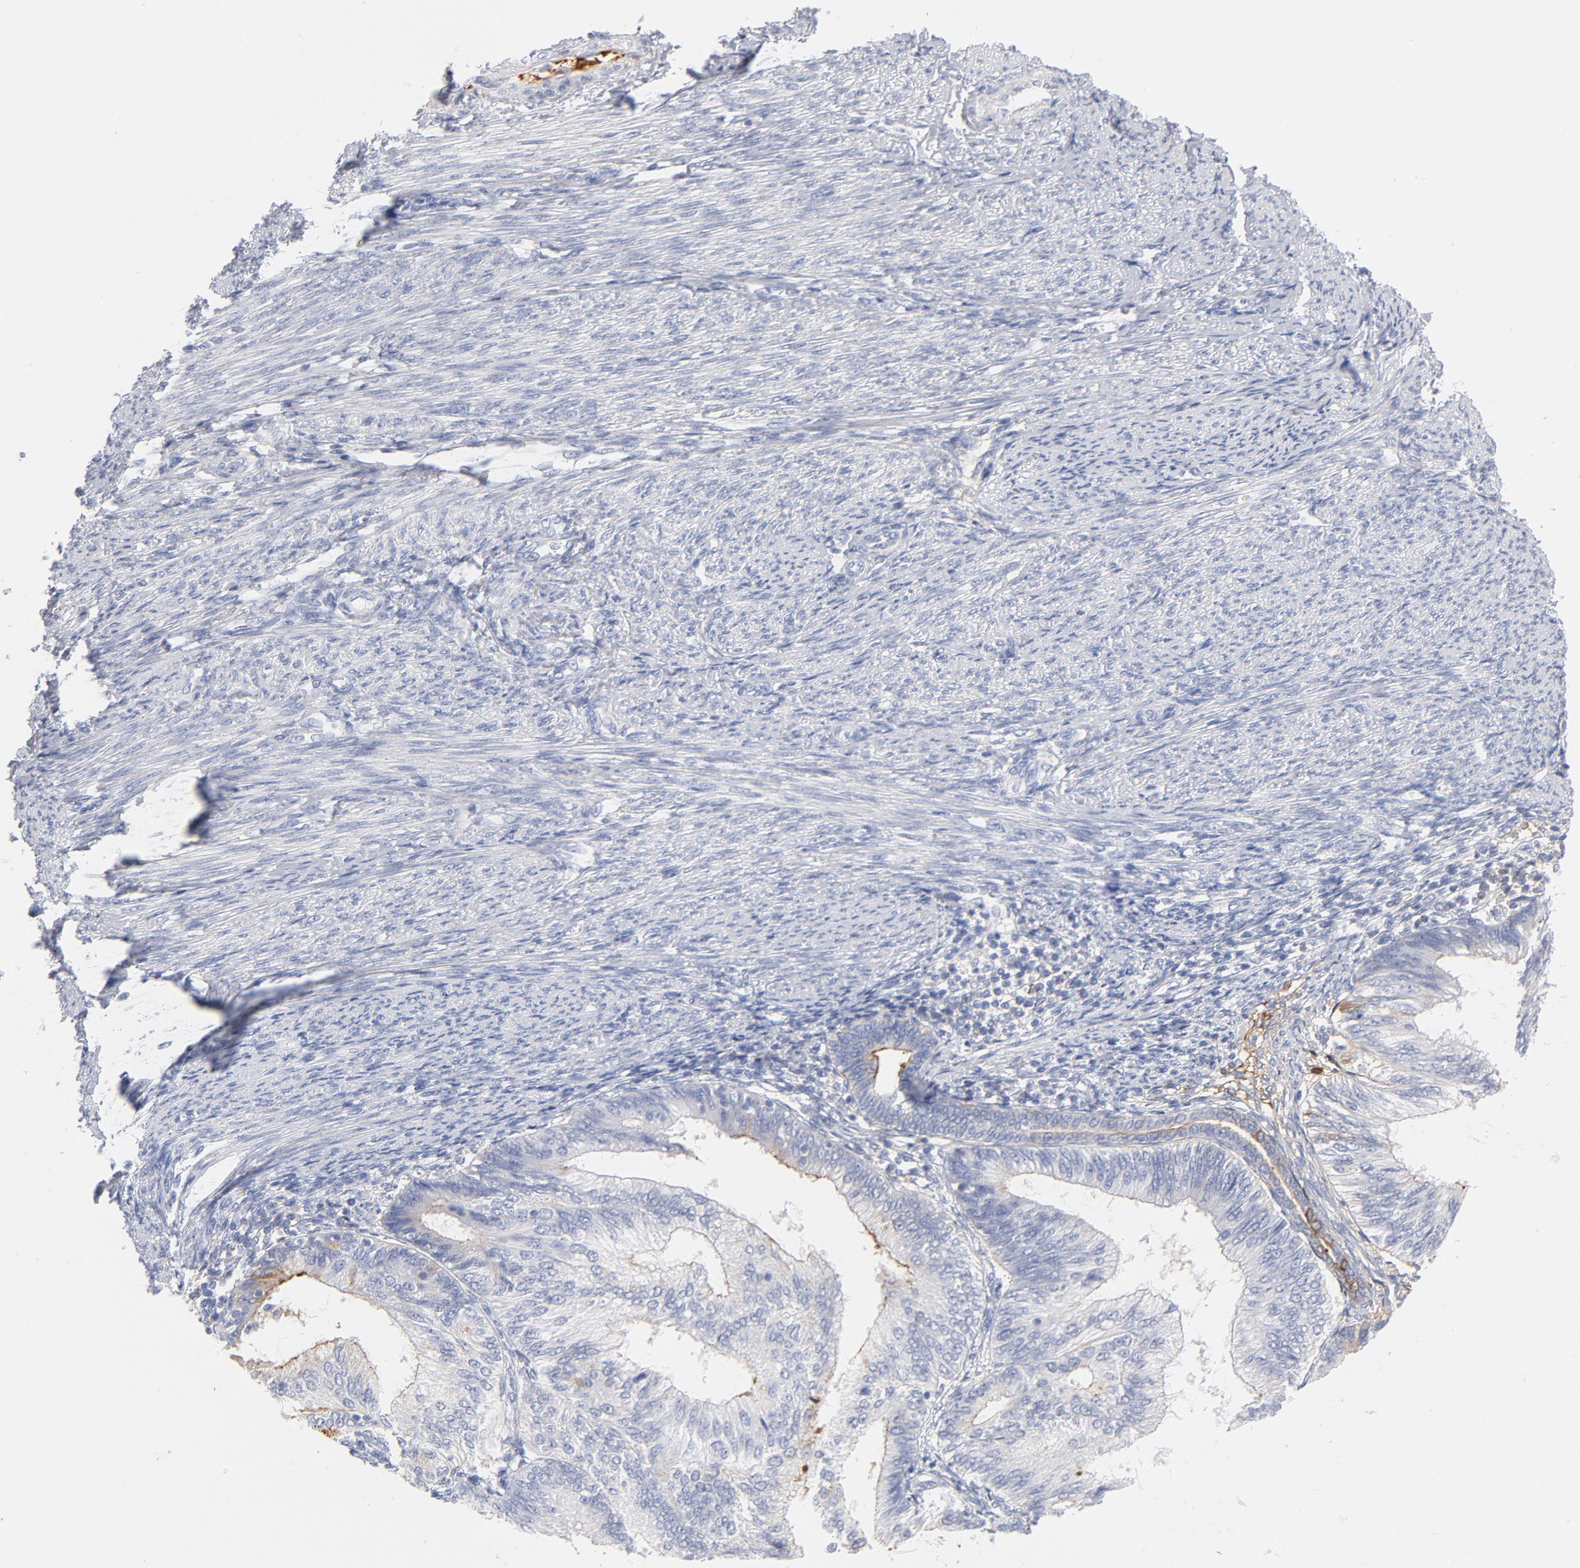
{"staining": {"intensity": "negative", "quantity": "none", "location": "none"}, "tissue": "endometrial cancer", "cell_type": "Tumor cells", "image_type": "cancer", "snomed": [{"axis": "morphology", "description": "Adenocarcinoma, NOS"}, {"axis": "topography", "description": "Endometrium"}], "caption": "An image of endometrial cancer stained for a protein exhibits no brown staining in tumor cells.", "gene": "C3", "patient": {"sex": "female", "age": 55}}